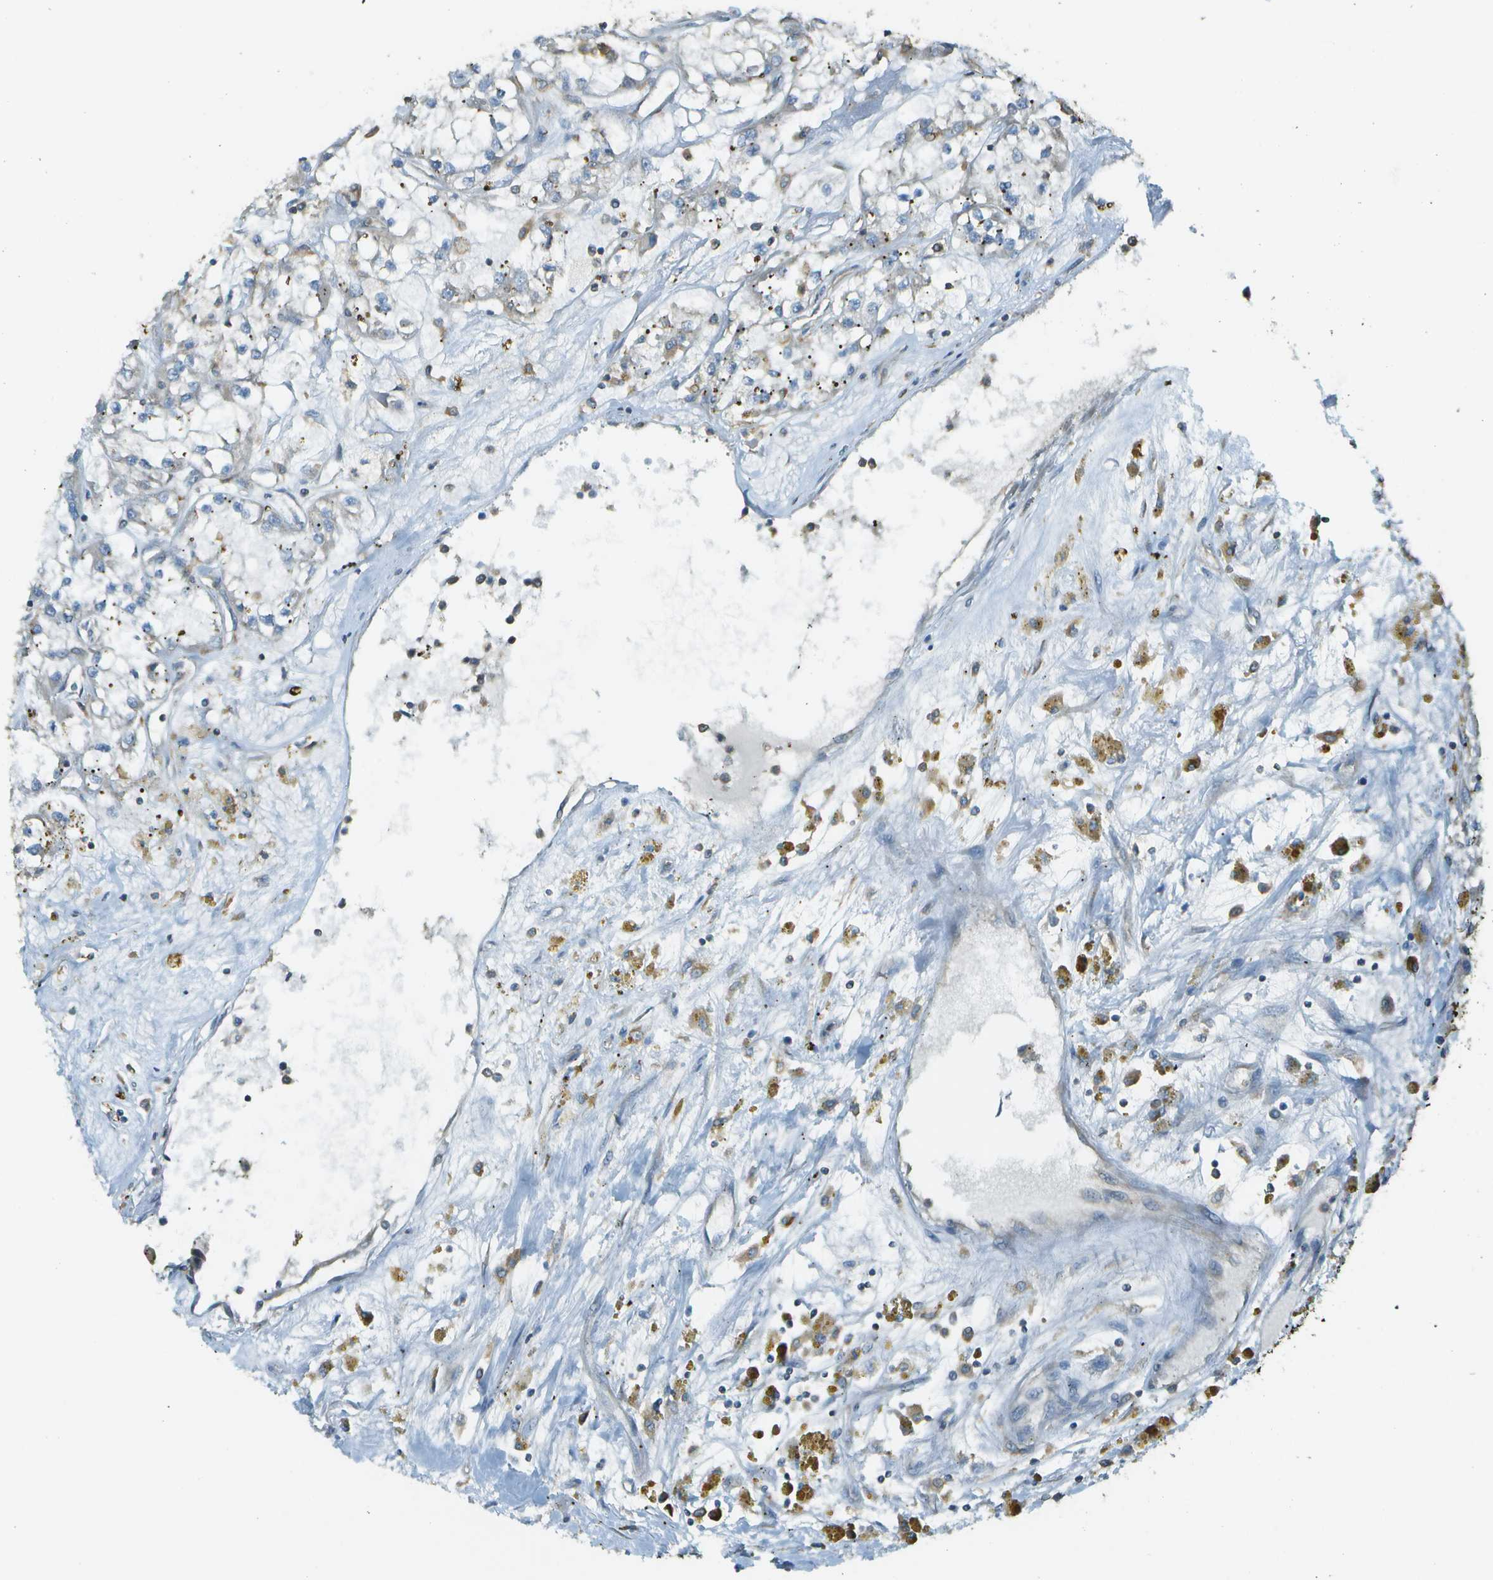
{"staining": {"intensity": "negative", "quantity": "none", "location": "none"}, "tissue": "renal cancer", "cell_type": "Tumor cells", "image_type": "cancer", "snomed": [{"axis": "morphology", "description": "Adenocarcinoma, NOS"}, {"axis": "topography", "description": "Kidney"}], "caption": "An immunohistochemistry micrograph of renal cancer (adenocarcinoma) is shown. There is no staining in tumor cells of renal cancer (adenocarcinoma).", "gene": "DNAJB11", "patient": {"sex": "female", "age": 52}}